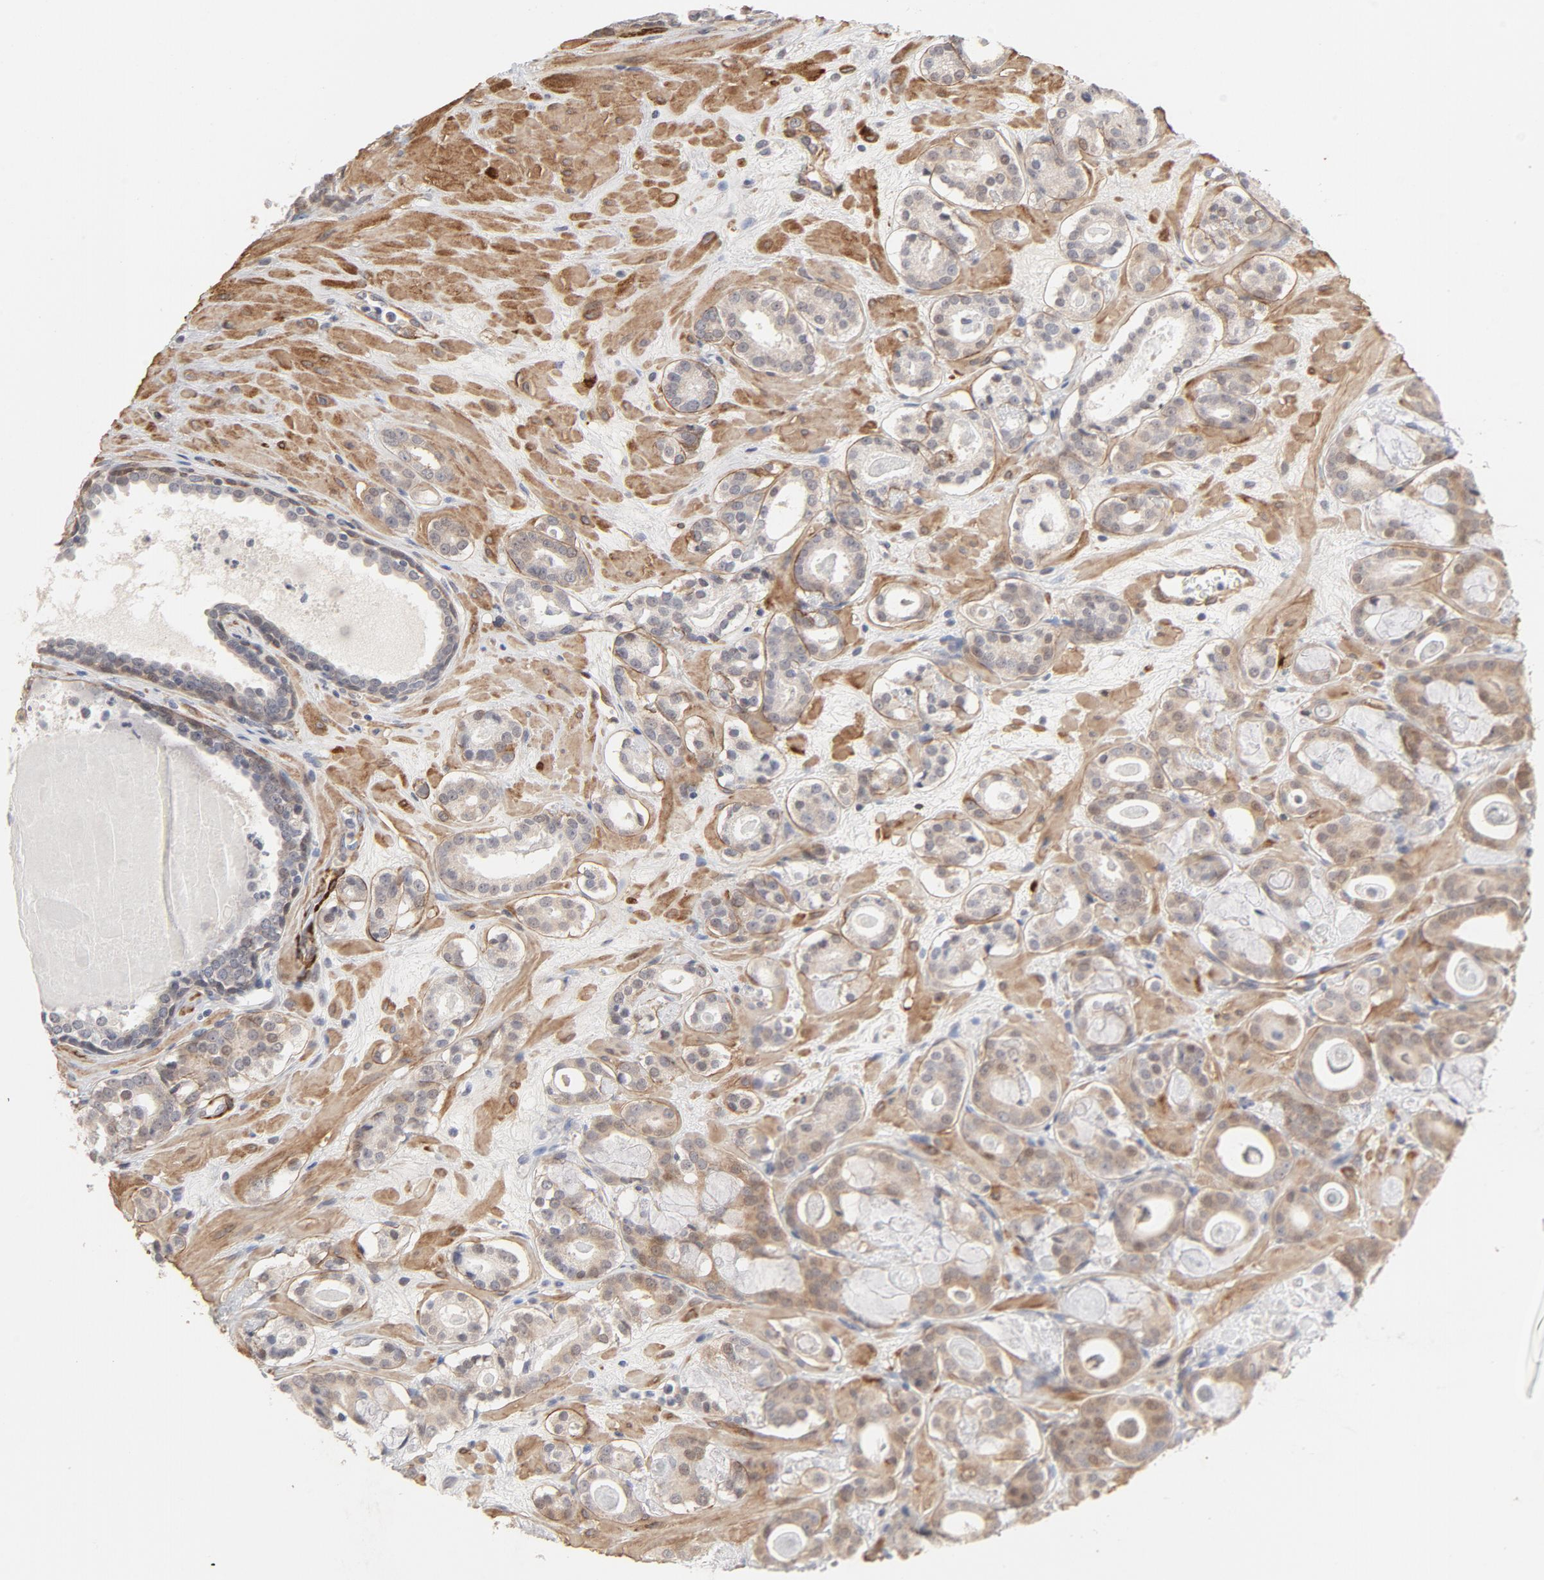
{"staining": {"intensity": "weak", "quantity": "<25%", "location": "cytoplasmic/membranous,nuclear"}, "tissue": "prostate cancer", "cell_type": "Tumor cells", "image_type": "cancer", "snomed": [{"axis": "morphology", "description": "Adenocarcinoma, Low grade"}, {"axis": "topography", "description": "Prostate"}], "caption": "Prostate cancer (adenocarcinoma (low-grade)) stained for a protein using immunohistochemistry (IHC) displays no expression tumor cells.", "gene": "MAGED4", "patient": {"sex": "male", "age": 57}}